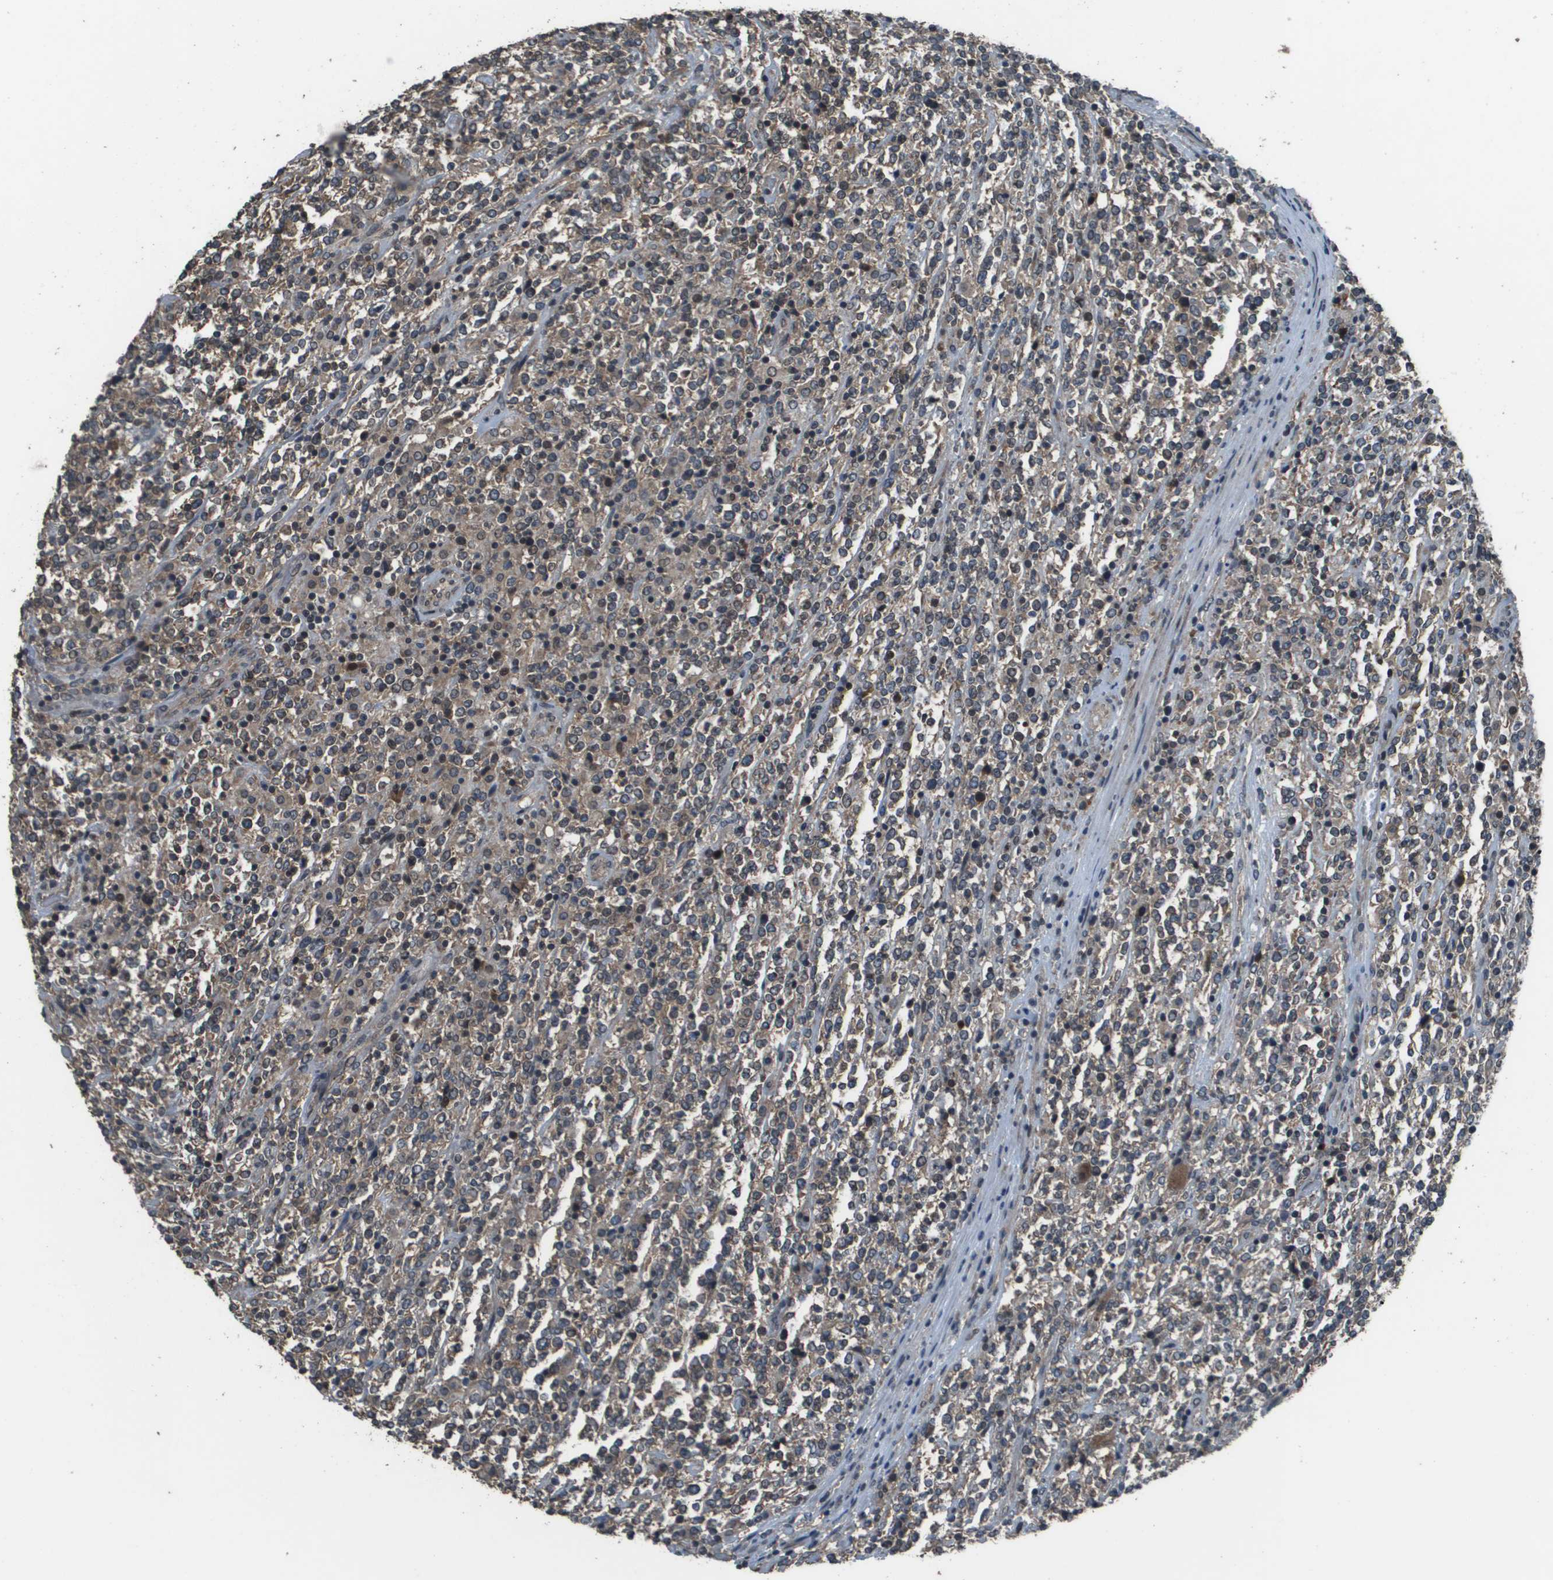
{"staining": {"intensity": "weak", "quantity": "25%-75%", "location": "cytoplasmic/membranous"}, "tissue": "lymphoma", "cell_type": "Tumor cells", "image_type": "cancer", "snomed": [{"axis": "morphology", "description": "Malignant lymphoma, non-Hodgkin's type, High grade"}, {"axis": "topography", "description": "Soft tissue"}], "caption": "IHC image of human lymphoma stained for a protein (brown), which shows low levels of weak cytoplasmic/membranous staining in about 25%-75% of tumor cells.", "gene": "GOSR2", "patient": {"sex": "male", "age": 18}}